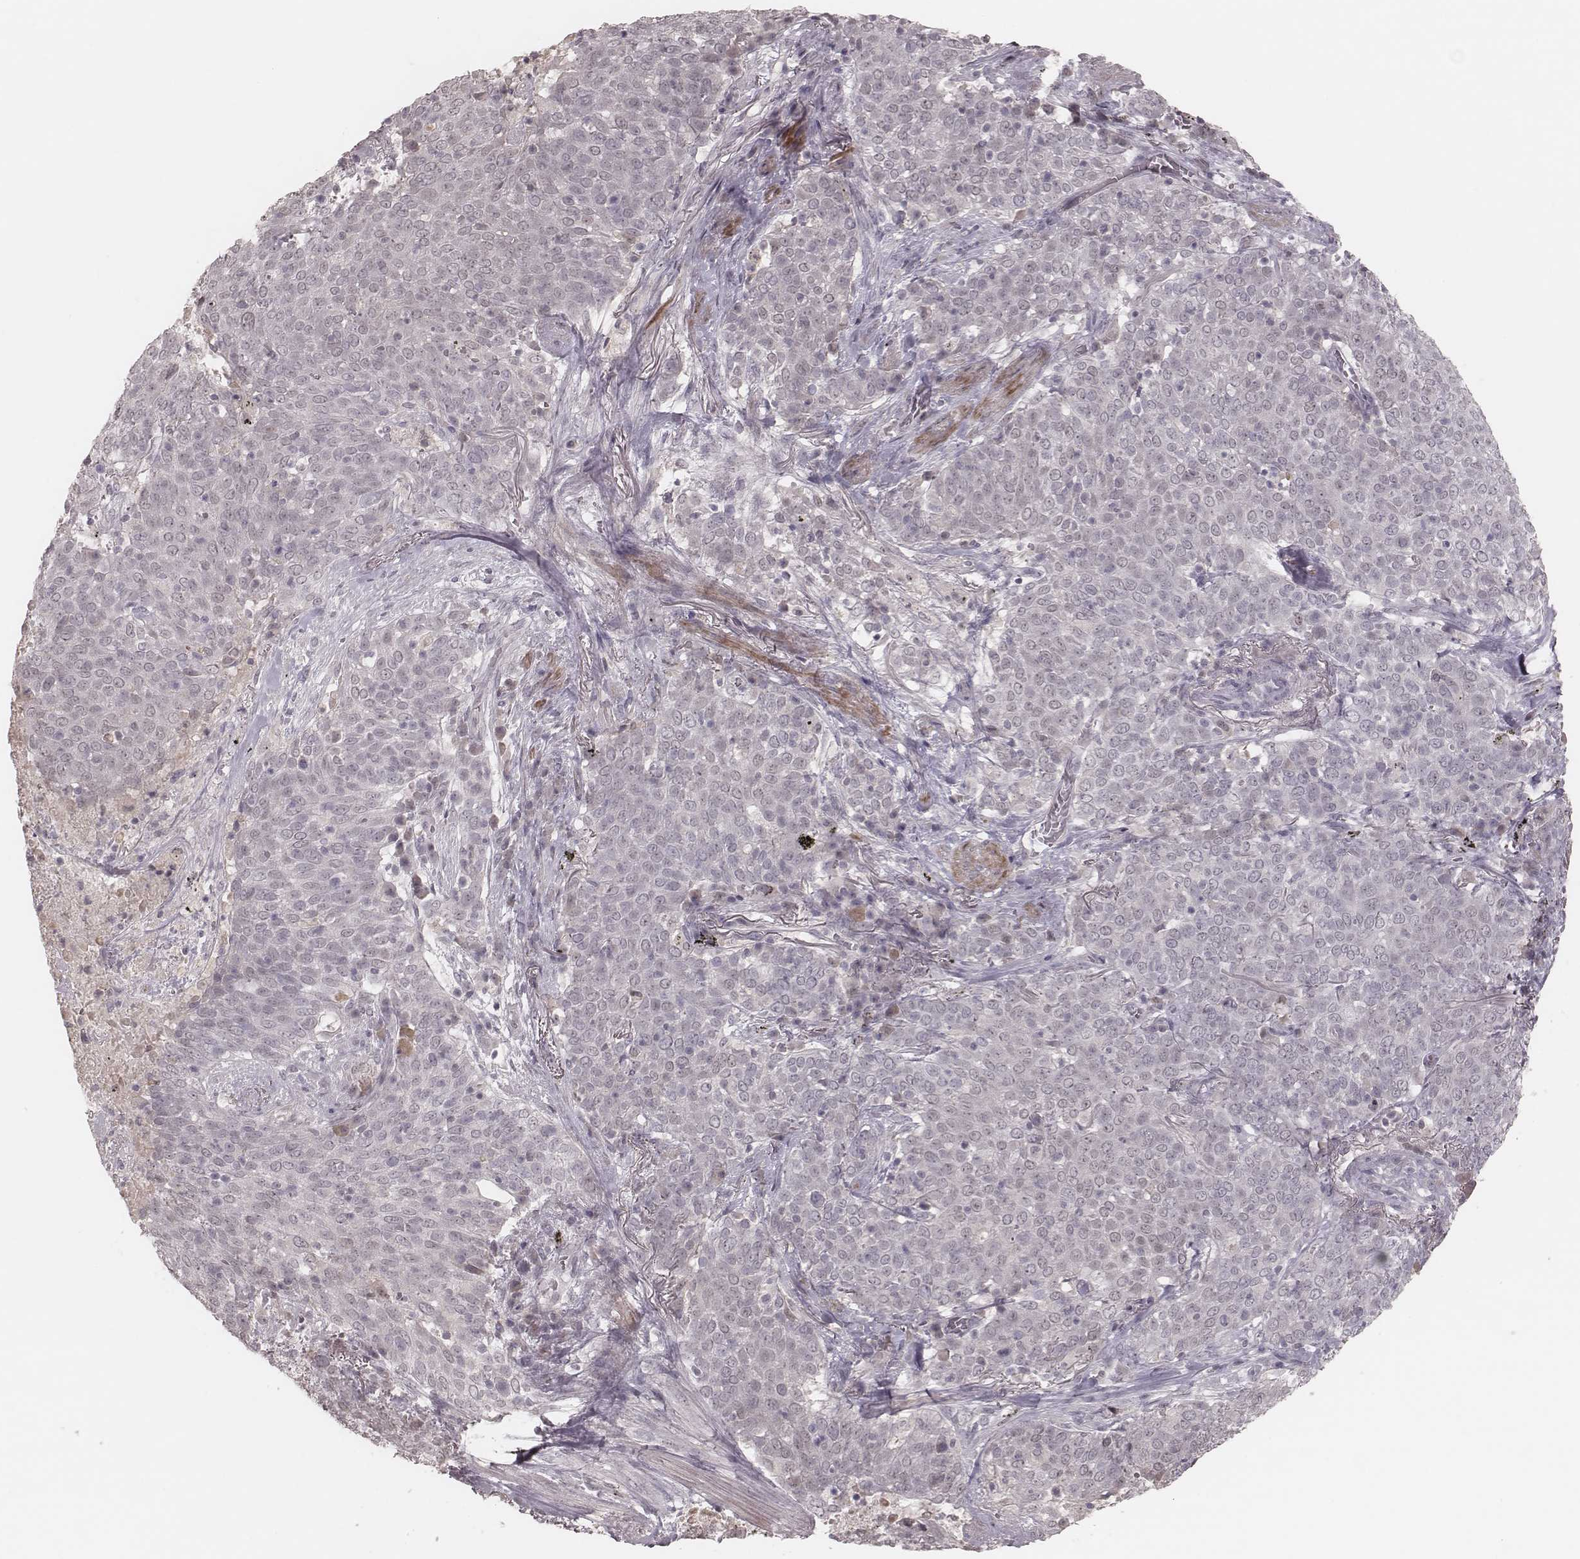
{"staining": {"intensity": "negative", "quantity": "none", "location": "none"}, "tissue": "lung cancer", "cell_type": "Tumor cells", "image_type": "cancer", "snomed": [{"axis": "morphology", "description": "Squamous cell carcinoma, NOS"}, {"axis": "topography", "description": "Lung"}], "caption": "Immunohistochemistry (IHC) image of human lung squamous cell carcinoma stained for a protein (brown), which displays no expression in tumor cells. The staining was performed using DAB (3,3'-diaminobenzidine) to visualize the protein expression in brown, while the nuclei were stained in blue with hematoxylin (Magnification: 20x).", "gene": "FAM13B", "patient": {"sex": "male", "age": 82}}